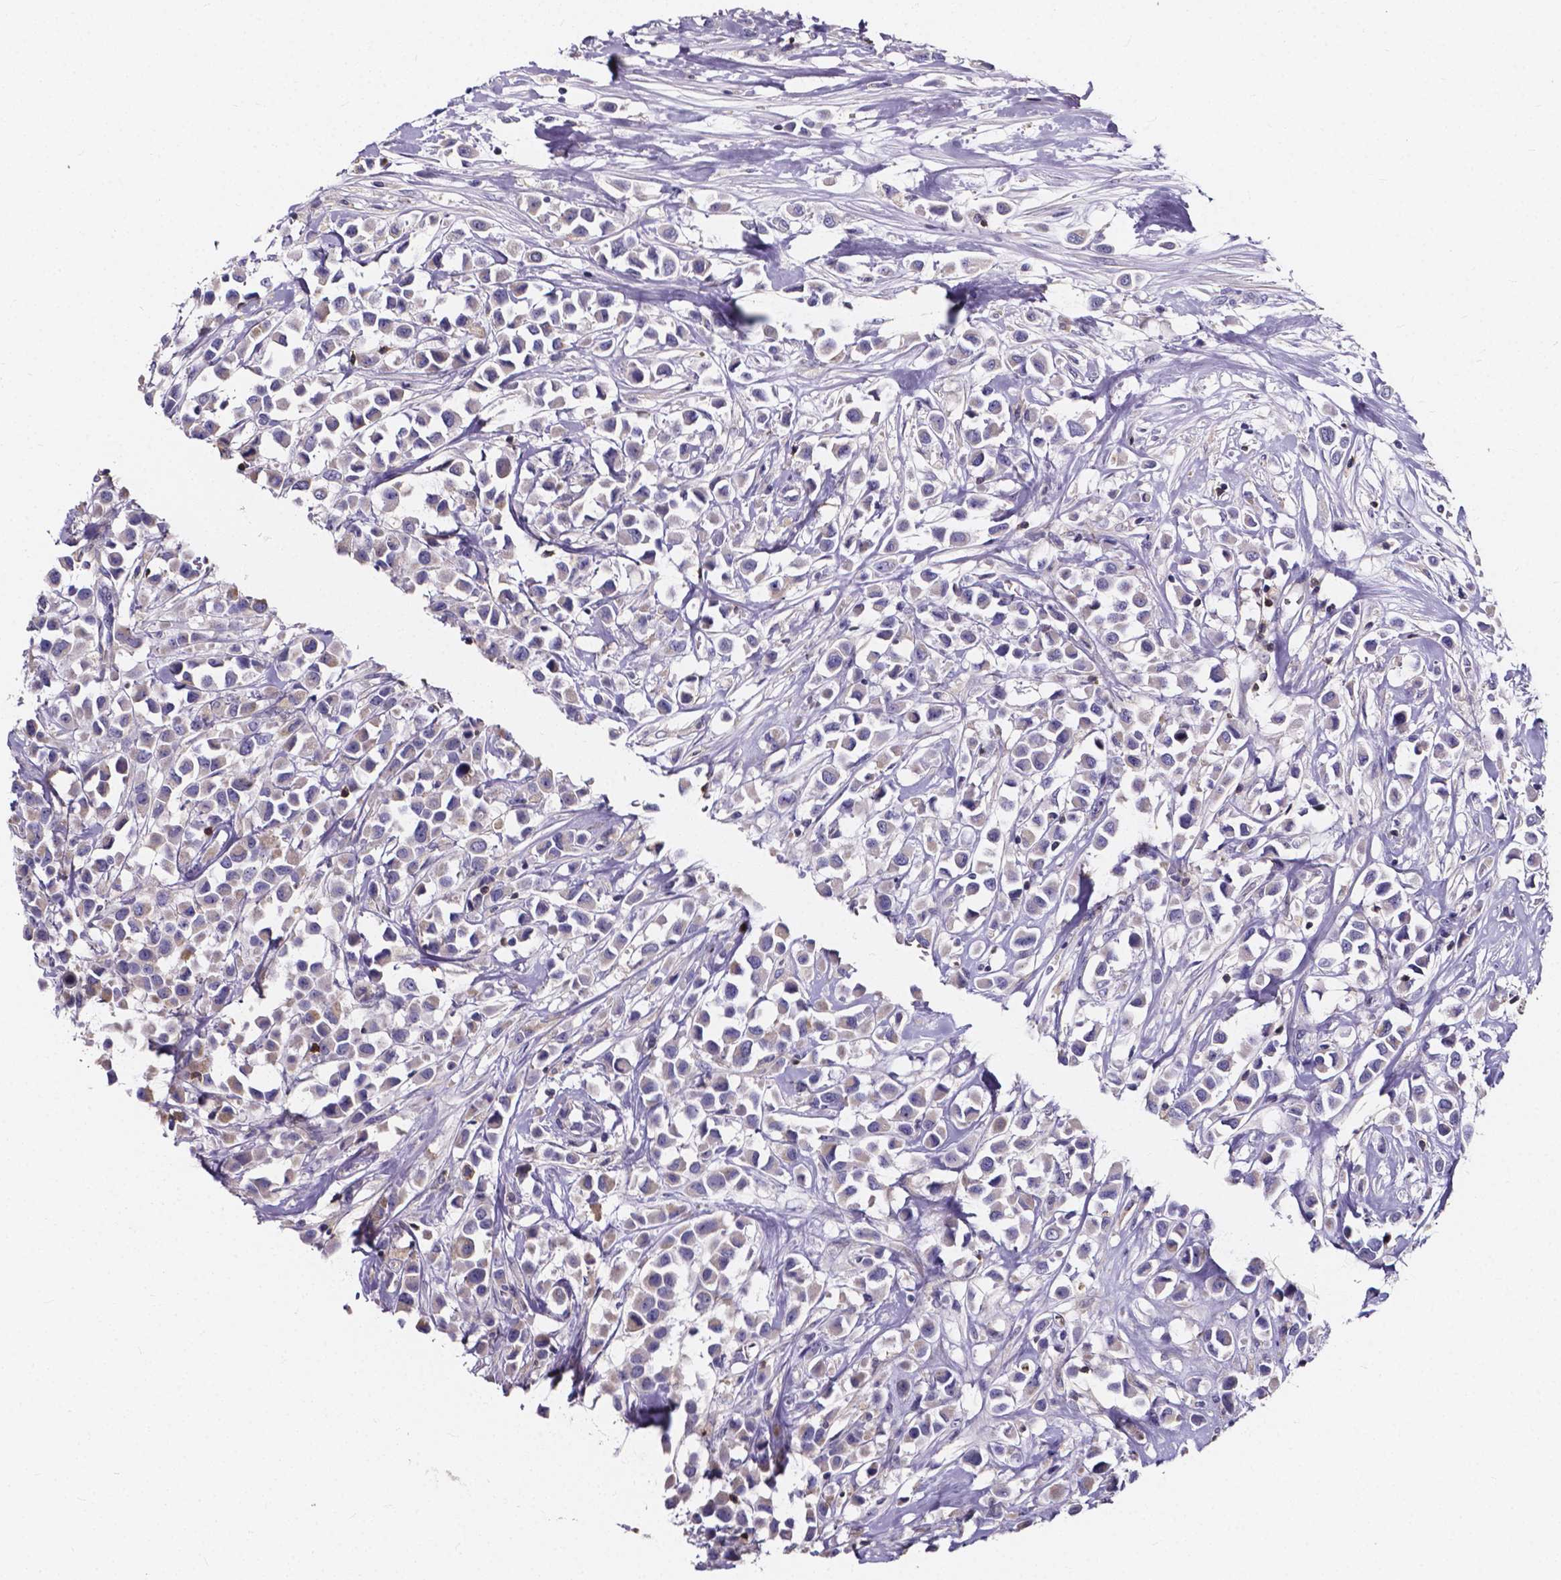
{"staining": {"intensity": "negative", "quantity": "none", "location": "none"}, "tissue": "breast cancer", "cell_type": "Tumor cells", "image_type": "cancer", "snomed": [{"axis": "morphology", "description": "Duct carcinoma"}, {"axis": "topography", "description": "Breast"}], "caption": "Immunohistochemistry (IHC) image of human breast cancer stained for a protein (brown), which shows no positivity in tumor cells.", "gene": "THEMIS", "patient": {"sex": "female", "age": 61}}